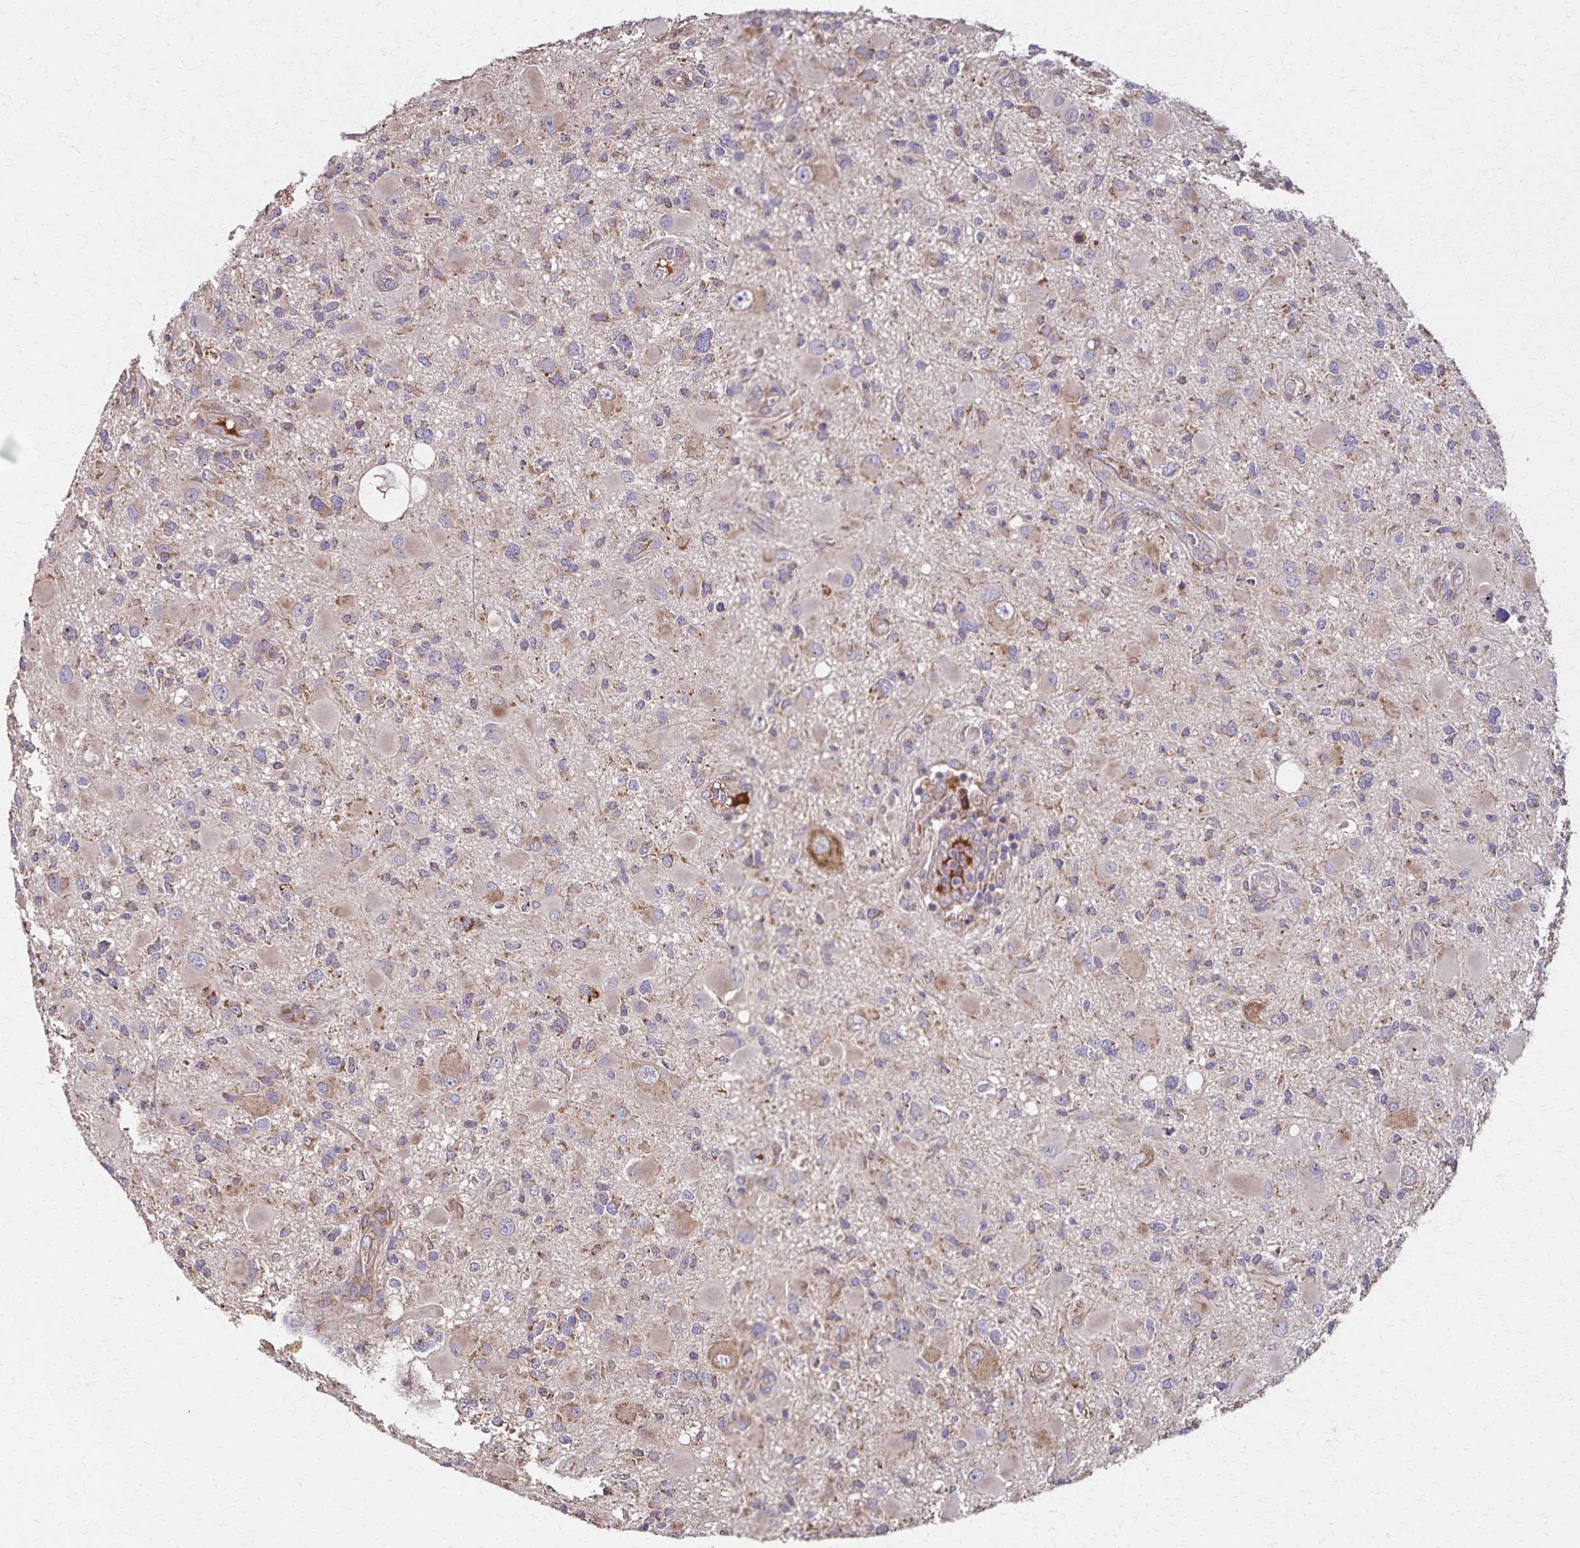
{"staining": {"intensity": "moderate", "quantity": "<25%", "location": "cytoplasmic/membranous"}, "tissue": "glioma", "cell_type": "Tumor cells", "image_type": "cancer", "snomed": [{"axis": "morphology", "description": "Glioma, malignant, High grade"}, {"axis": "topography", "description": "Brain"}], "caption": "Immunohistochemistry of malignant glioma (high-grade) shows low levels of moderate cytoplasmic/membranous expression in approximately <25% of tumor cells.", "gene": "RNF10", "patient": {"sex": "male", "age": 54}}